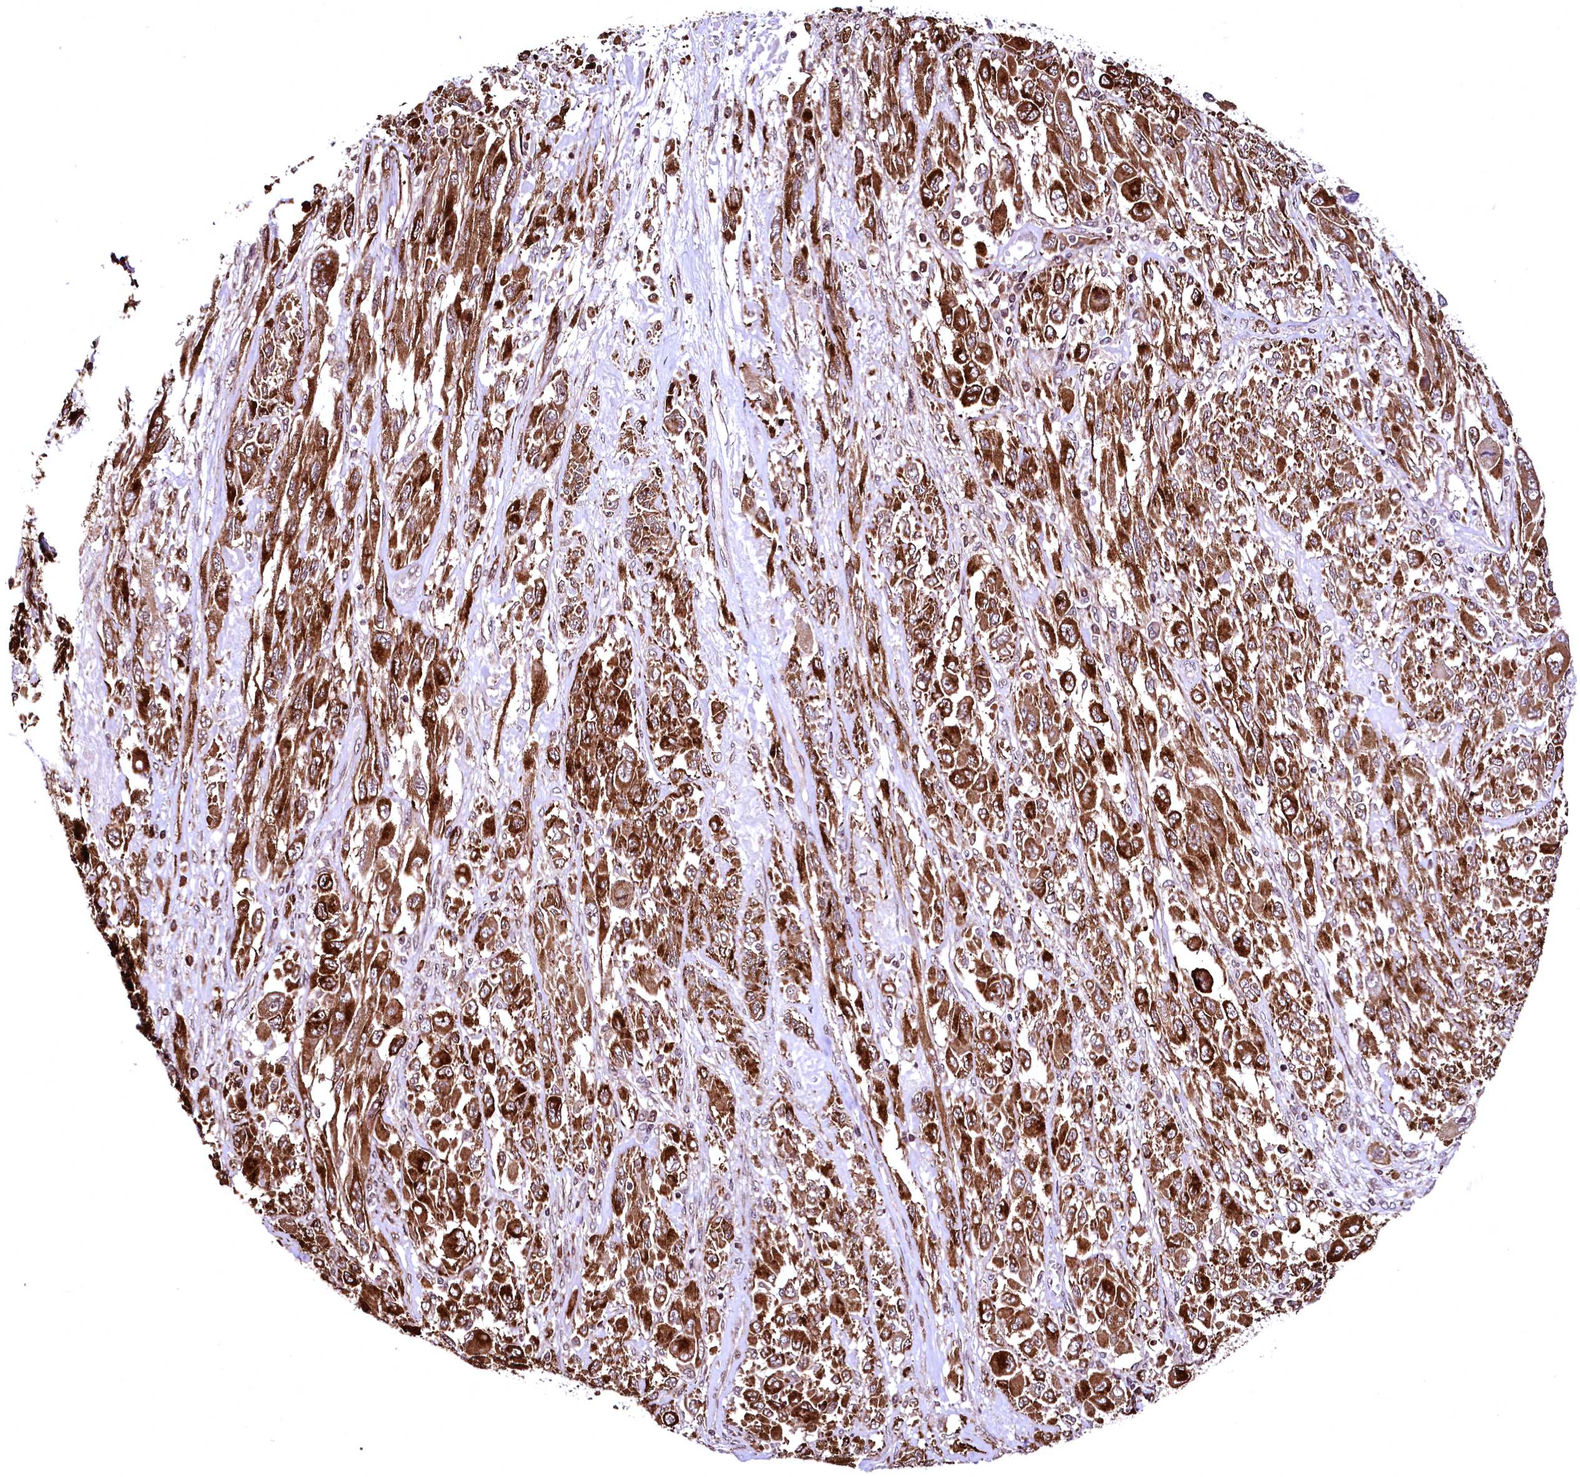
{"staining": {"intensity": "strong", "quantity": ">75%", "location": "cytoplasmic/membranous"}, "tissue": "melanoma", "cell_type": "Tumor cells", "image_type": "cancer", "snomed": [{"axis": "morphology", "description": "Malignant melanoma, NOS"}, {"axis": "topography", "description": "Skin"}], "caption": "Brown immunohistochemical staining in human melanoma shows strong cytoplasmic/membranous positivity in about >75% of tumor cells.", "gene": "PDS5B", "patient": {"sex": "female", "age": 91}}